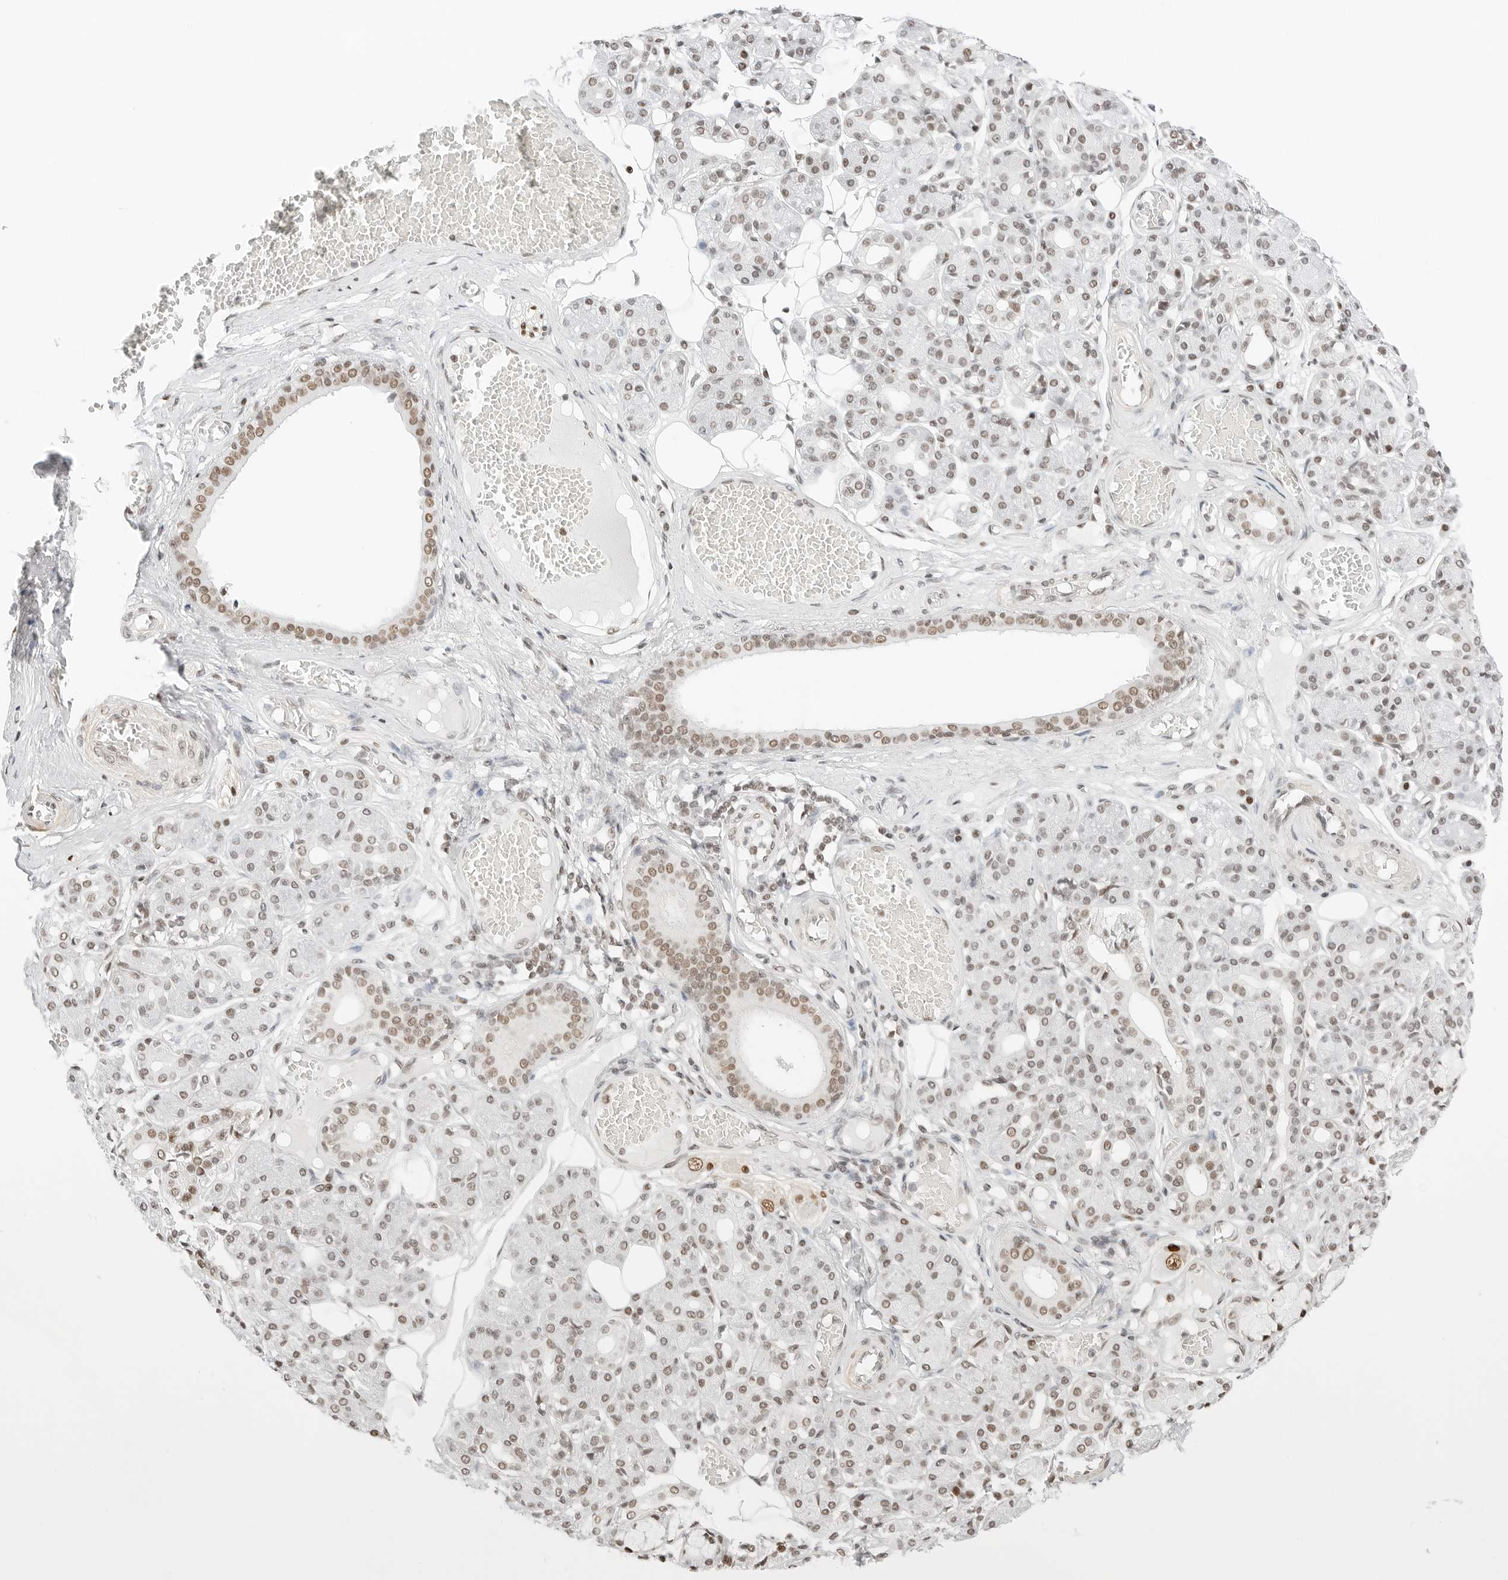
{"staining": {"intensity": "moderate", "quantity": "25%-75%", "location": "nuclear"}, "tissue": "salivary gland", "cell_type": "Glandular cells", "image_type": "normal", "snomed": [{"axis": "morphology", "description": "Normal tissue, NOS"}, {"axis": "topography", "description": "Salivary gland"}], "caption": "About 25%-75% of glandular cells in benign salivary gland exhibit moderate nuclear protein expression as visualized by brown immunohistochemical staining.", "gene": "CRTC2", "patient": {"sex": "male", "age": 63}}